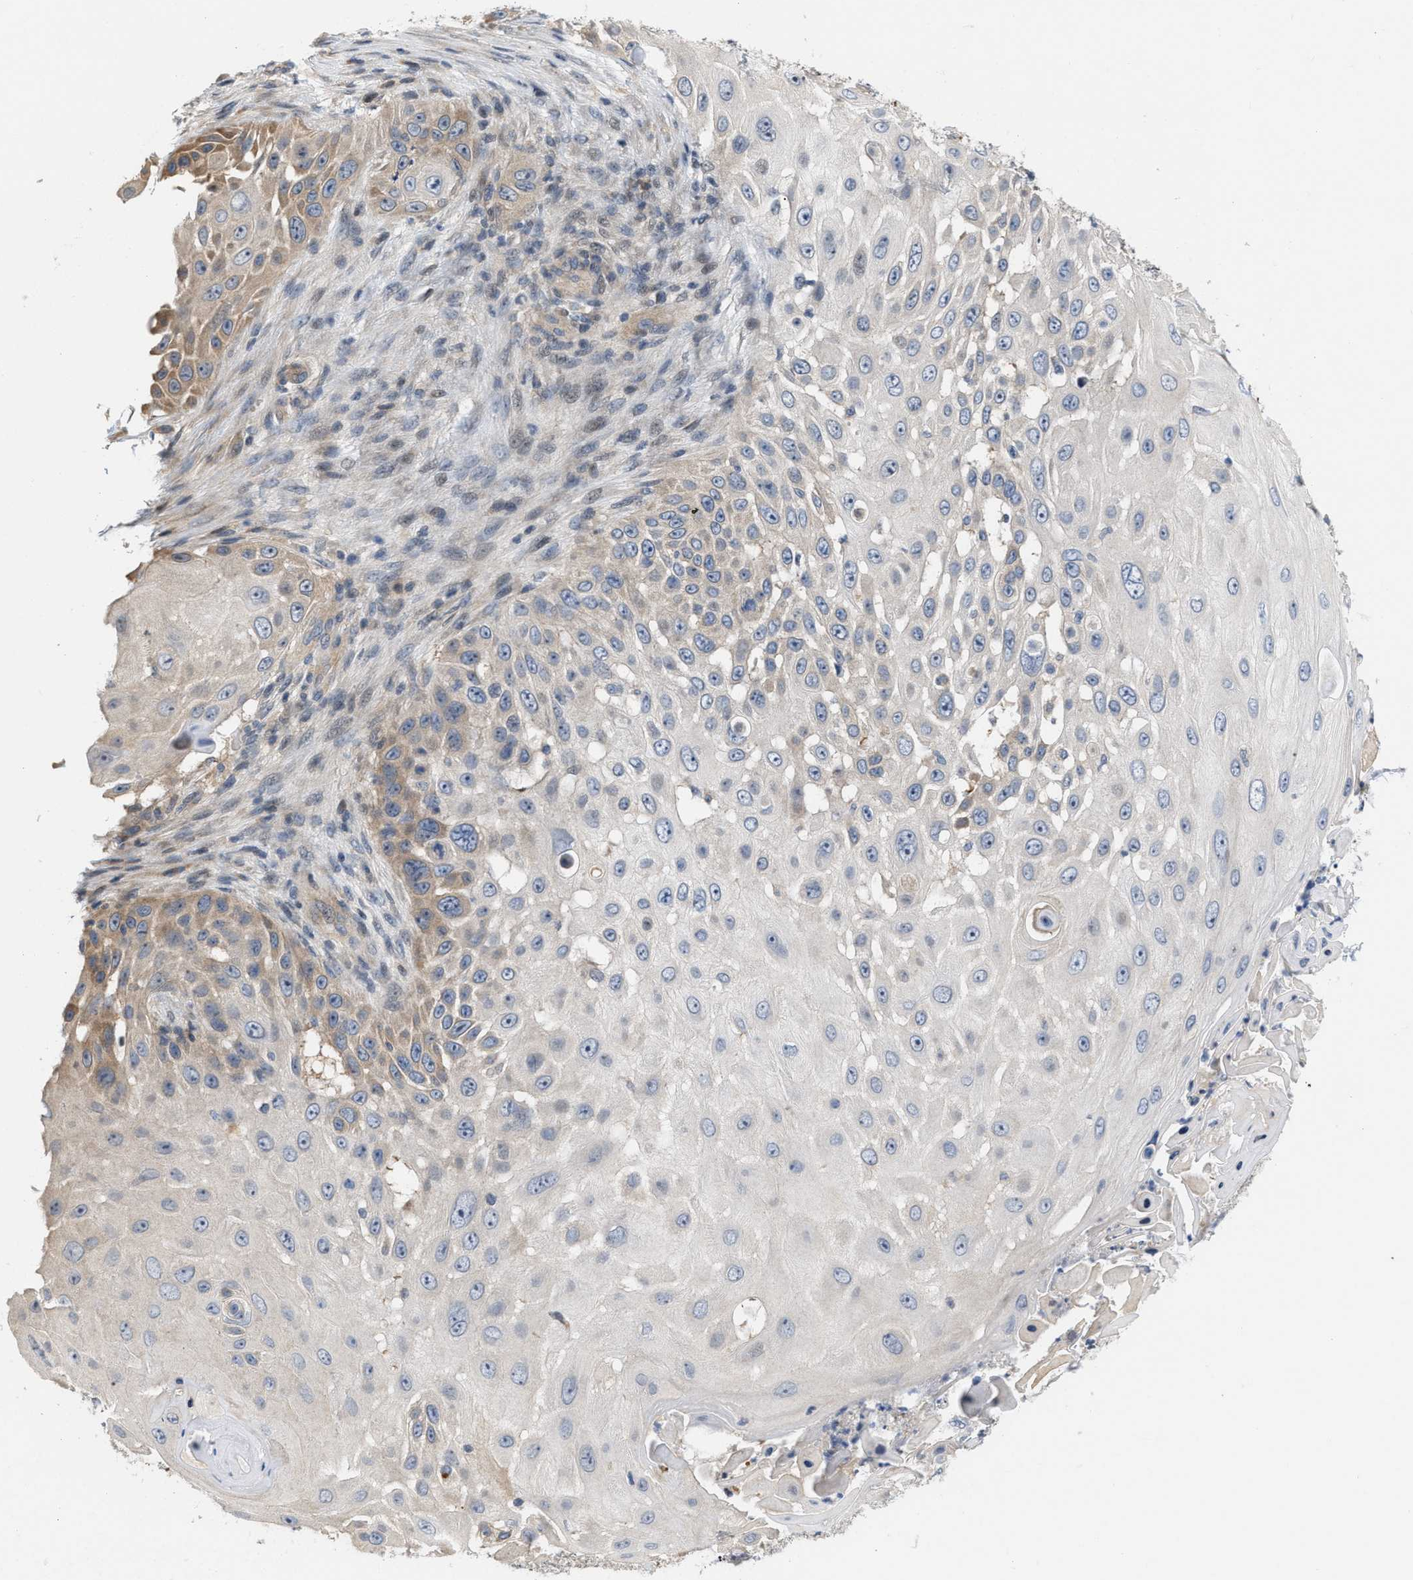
{"staining": {"intensity": "weak", "quantity": "25%-75%", "location": "cytoplasmic/membranous"}, "tissue": "skin cancer", "cell_type": "Tumor cells", "image_type": "cancer", "snomed": [{"axis": "morphology", "description": "Squamous cell carcinoma, NOS"}, {"axis": "topography", "description": "Skin"}], "caption": "Immunohistochemistry (IHC) of human squamous cell carcinoma (skin) reveals low levels of weak cytoplasmic/membranous positivity in about 25%-75% of tumor cells. (DAB (3,3'-diaminobenzidine) IHC, brown staining for protein, blue staining for nuclei).", "gene": "CSNK1A1", "patient": {"sex": "female", "age": 44}}